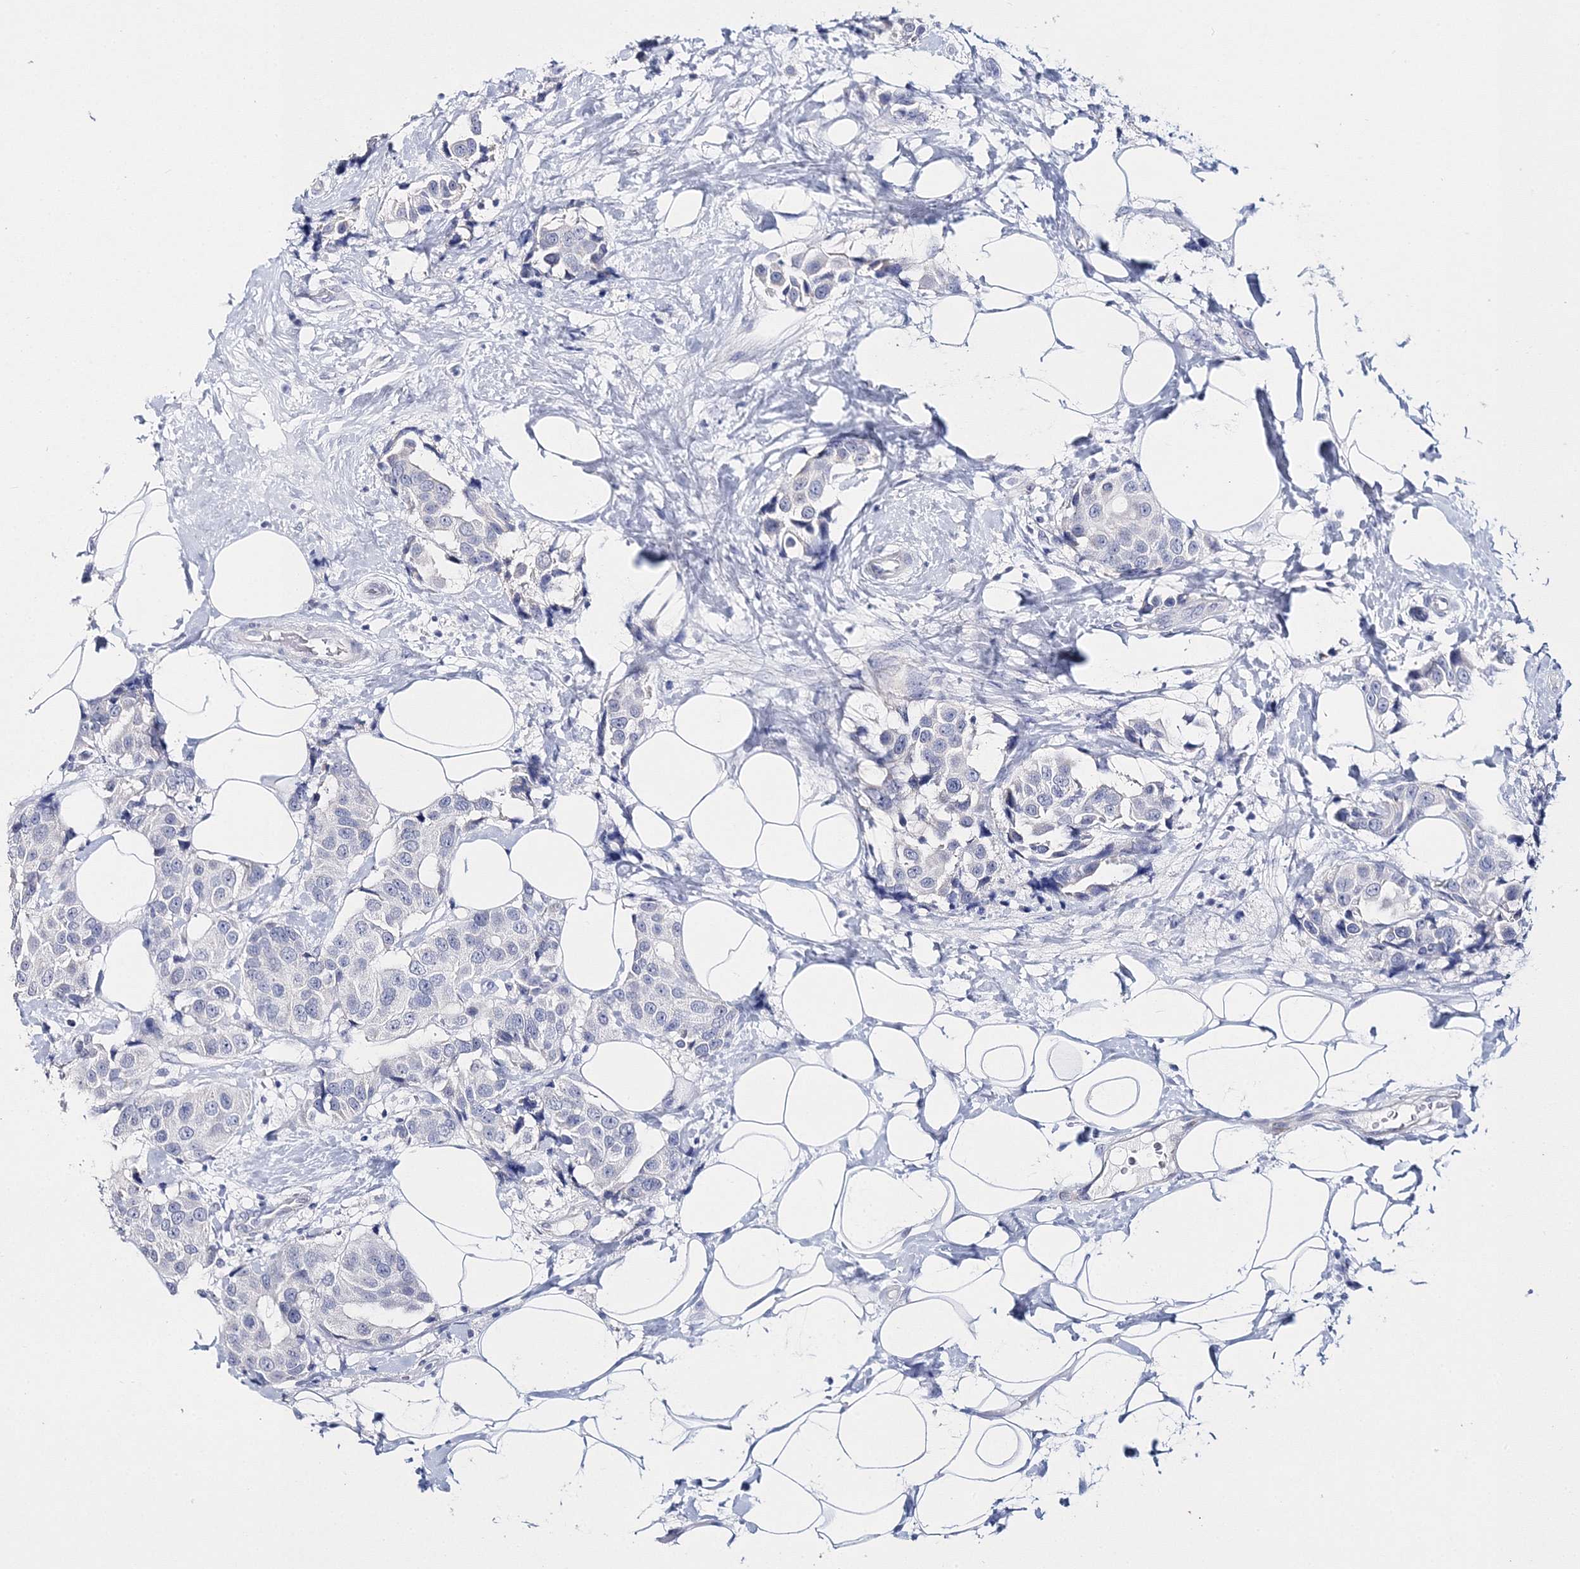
{"staining": {"intensity": "negative", "quantity": "none", "location": "none"}, "tissue": "breast cancer", "cell_type": "Tumor cells", "image_type": "cancer", "snomed": [{"axis": "morphology", "description": "Normal tissue, NOS"}, {"axis": "morphology", "description": "Duct carcinoma"}, {"axis": "topography", "description": "Breast"}], "caption": "Immunohistochemistry histopathology image of human breast cancer (intraductal carcinoma) stained for a protein (brown), which displays no staining in tumor cells.", "gene": "MYOZ2", "patient": {"sex": "female", "age": 39}}